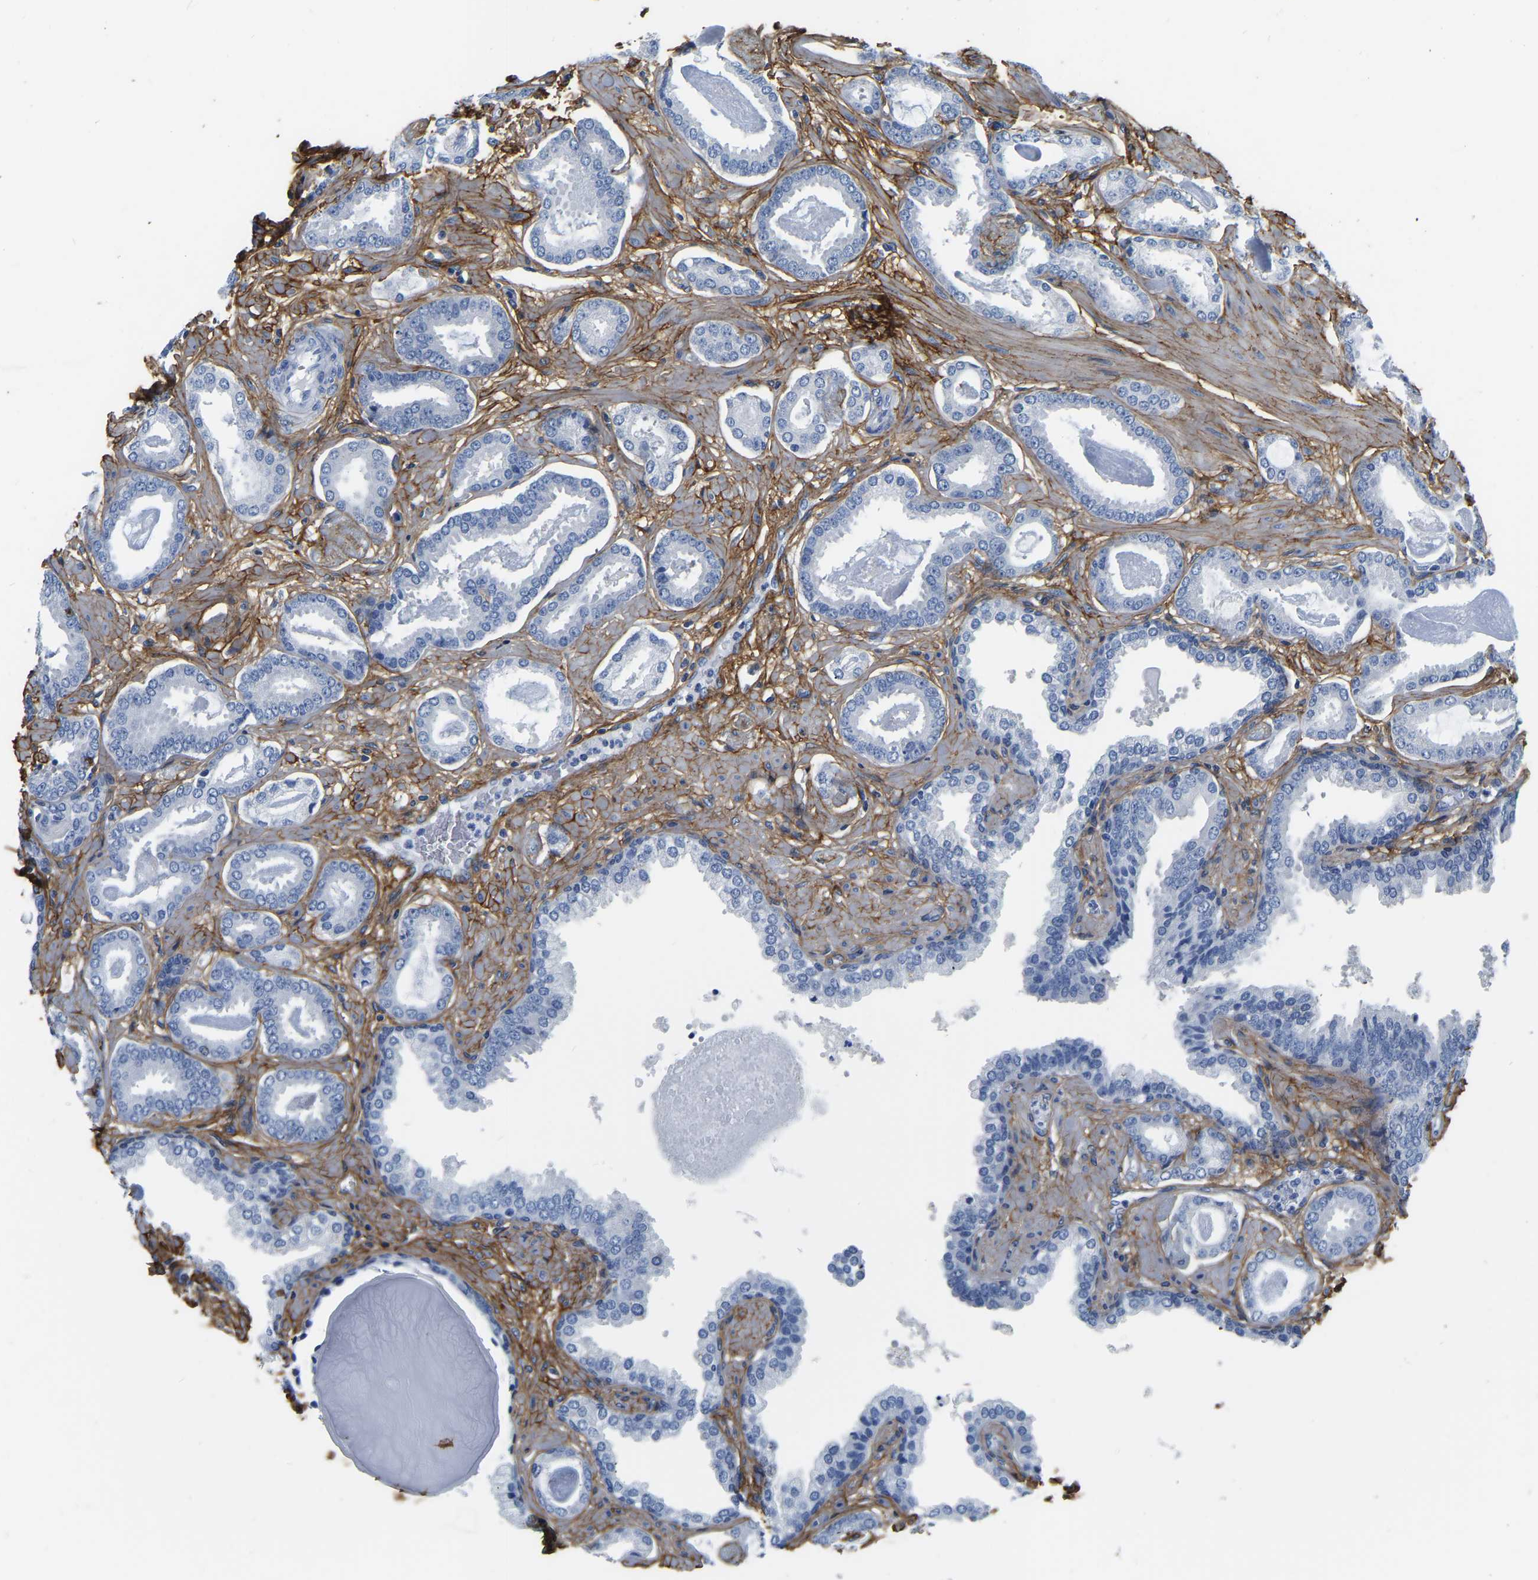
{"staining": {"intensity": "negative", "quantity": "none", "location": "none"}, "tissue": "prostate cancer", "cell_type": "Tumor cells", "image_type": "cancer", "snomed": [{"axis": "morphology", "description": "Adenocarcinoma, Low grade"}, {"axis": "topography", "description": "Prostate"}], "caption": "High magnification brightfield microscopy of low-grade adenocarcinoma (prostate) stained with DAB (3,3'-diaminobenzidine) (brown) and counterstained with hematoxylin (blue): tumor cells show no significant expression.", "gene": "COL6A1", "patient": {"sex": "male", "age": 53}}